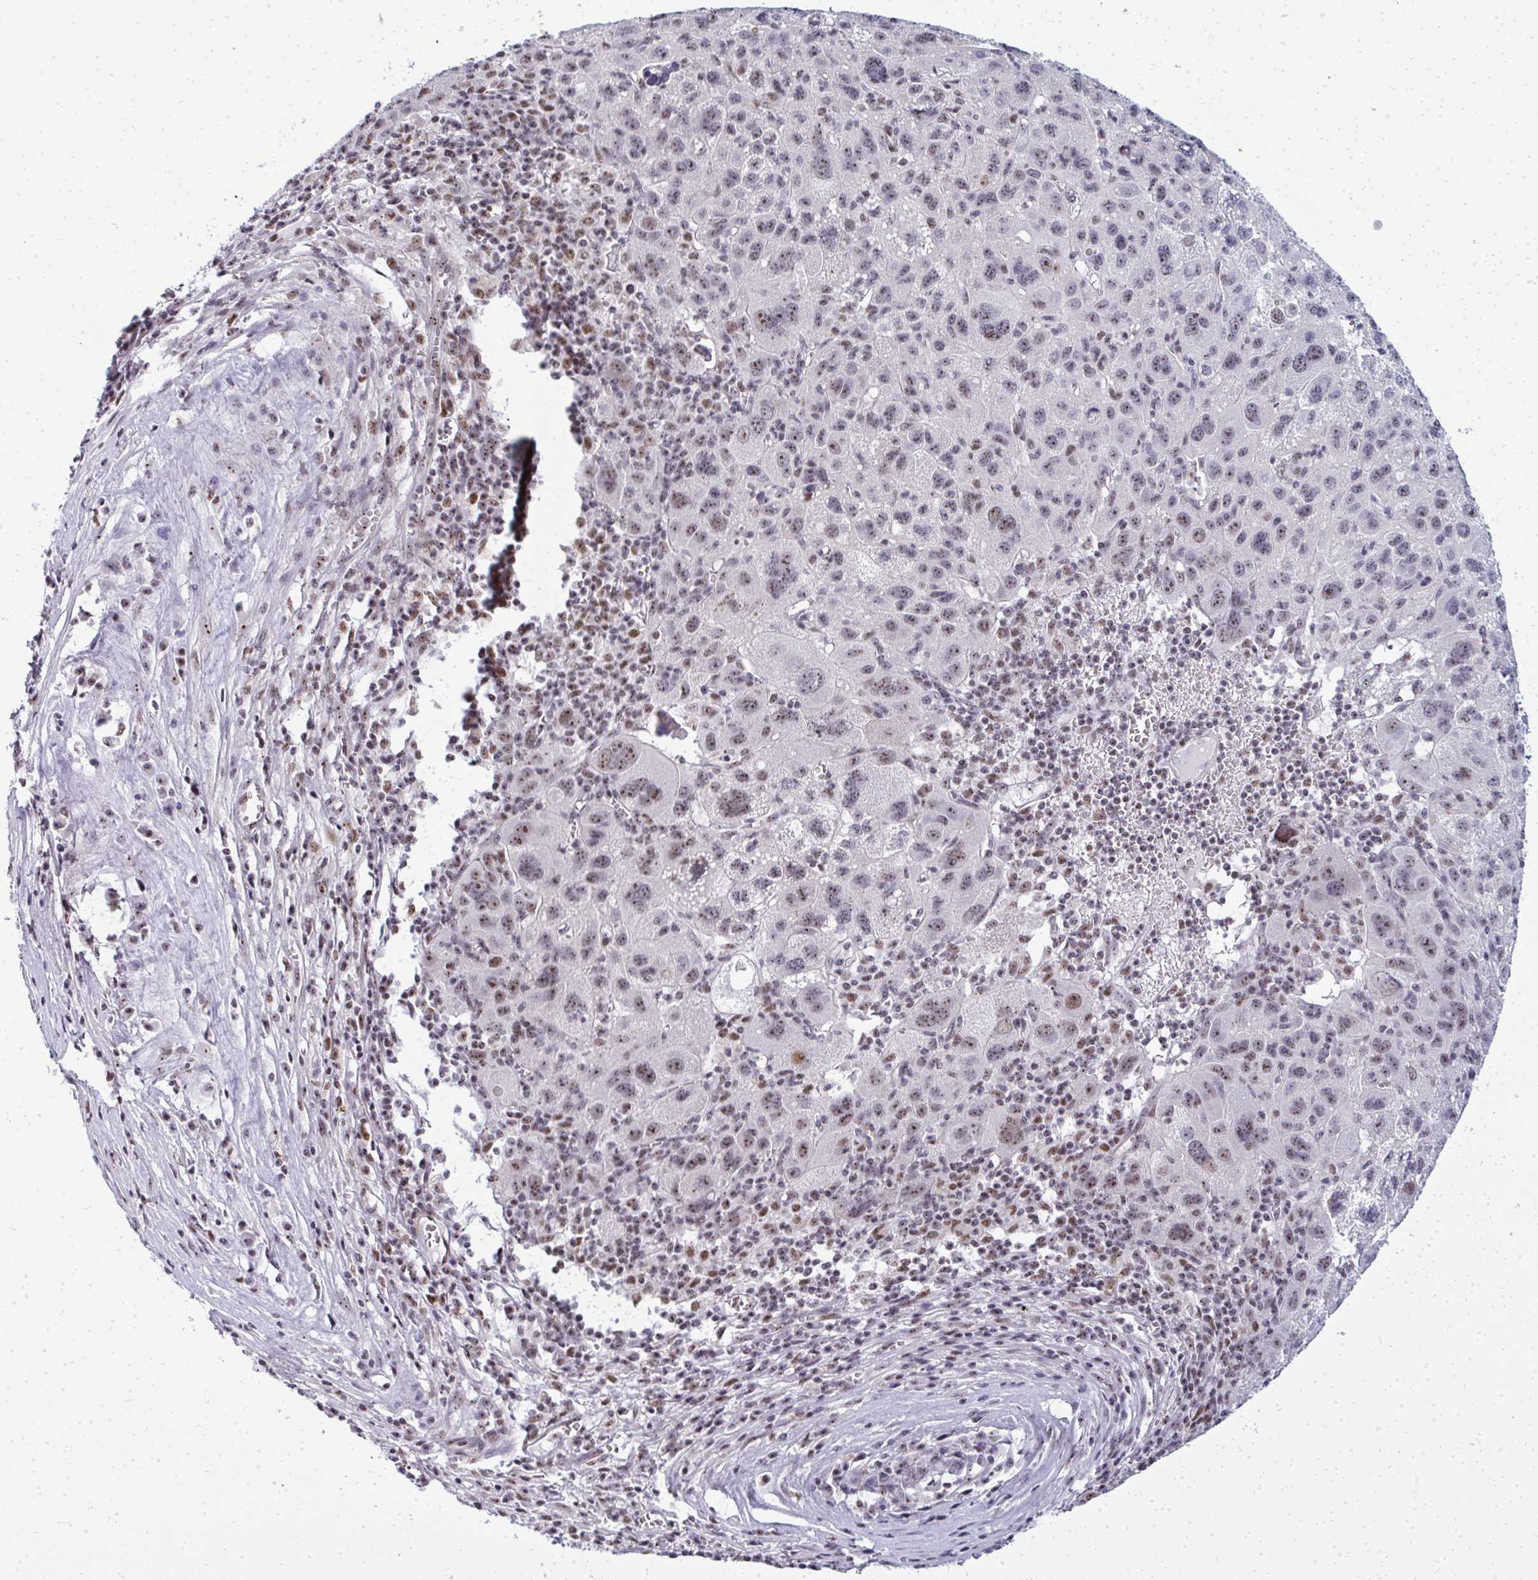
{"staining": {"intensity": "moderate", "quantity": "<25%", "location": "nuclear"}, "tissue": "liver cancer", "cell_type": "Tumor cells", "image_type": "cancer", "snomed": [{"axis": "morphology", "description": "Carcinoma, Hepatocellular, NOS"}, {"axis": "topography", "description": "Liver"}], "caption": "Hepatocellular carcinoma (liver) was stained to show a protein in brown. There is low levels of moderate nuclear staining in about <25% of tumor cells.", "gene": "SIRT7", "patient": {"sex": "female", "age": 77}}